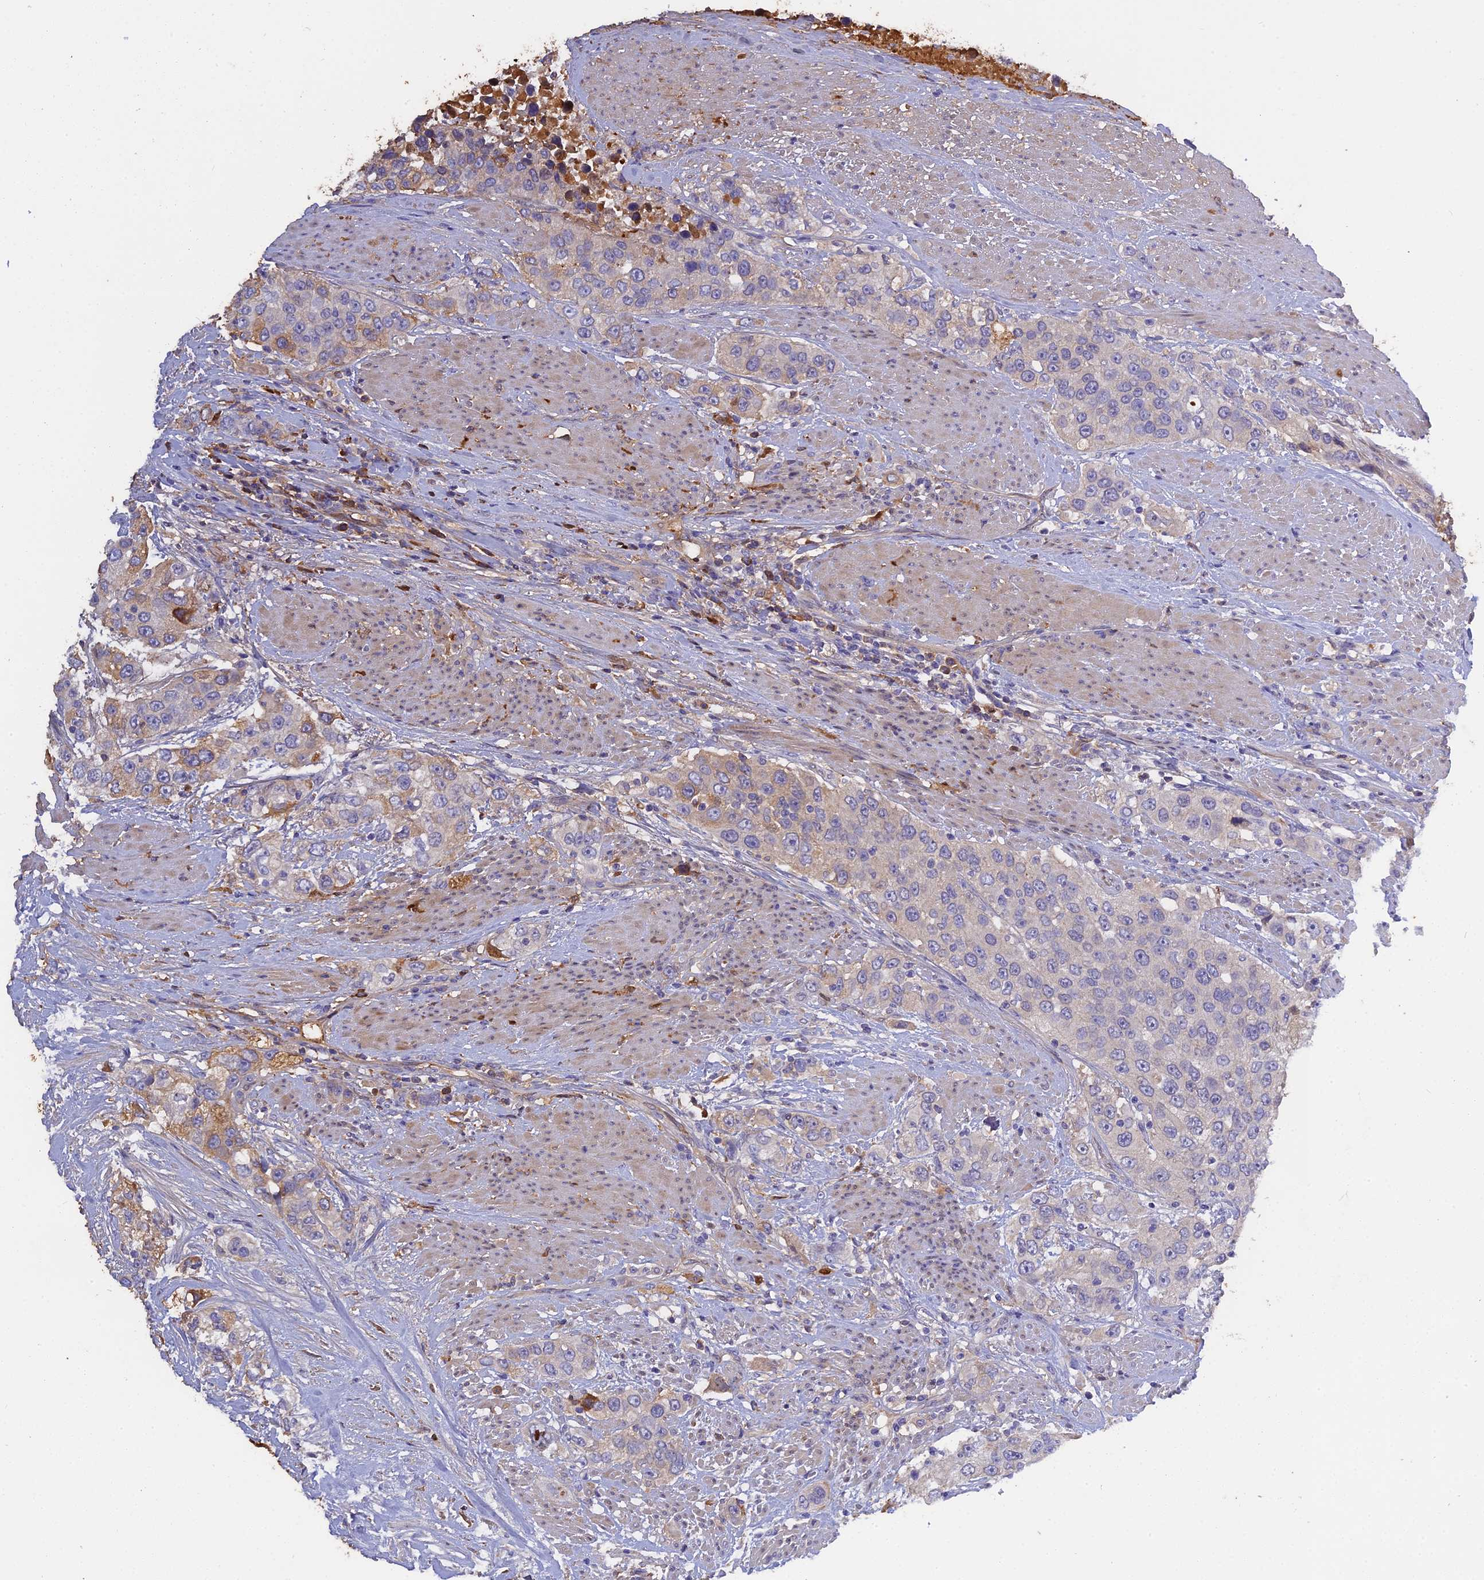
{"staining": {"intensity": "moderate", "quantity": "<25%", "location": "cytoplasmic/membranous"}, "tissue": "urothelial cancer", "cell_type": "Tumor cells", "image_type": "cancer", "snomed": [{"axis": "morphology", "description": "Urothelial carcinoma, High grade"}, {"axis": "topography", "description": "Urinary bladder"}], "caption": "Immunohistochemistry staining of urothelial cancer, which shows low levels of moderate cytoplasmic/membranous positivity in approximately <25% of tumor cells indicating moderate cytoplasmic/membranous protein positivity. The staining was performed using DAB (3,3'-diaminobenzidine) (brown) for protein detection and nuclei were counterstained in hematoxylin (blue).", "gene": "PZP", "patient": {"sex": "female", "age": 80}}